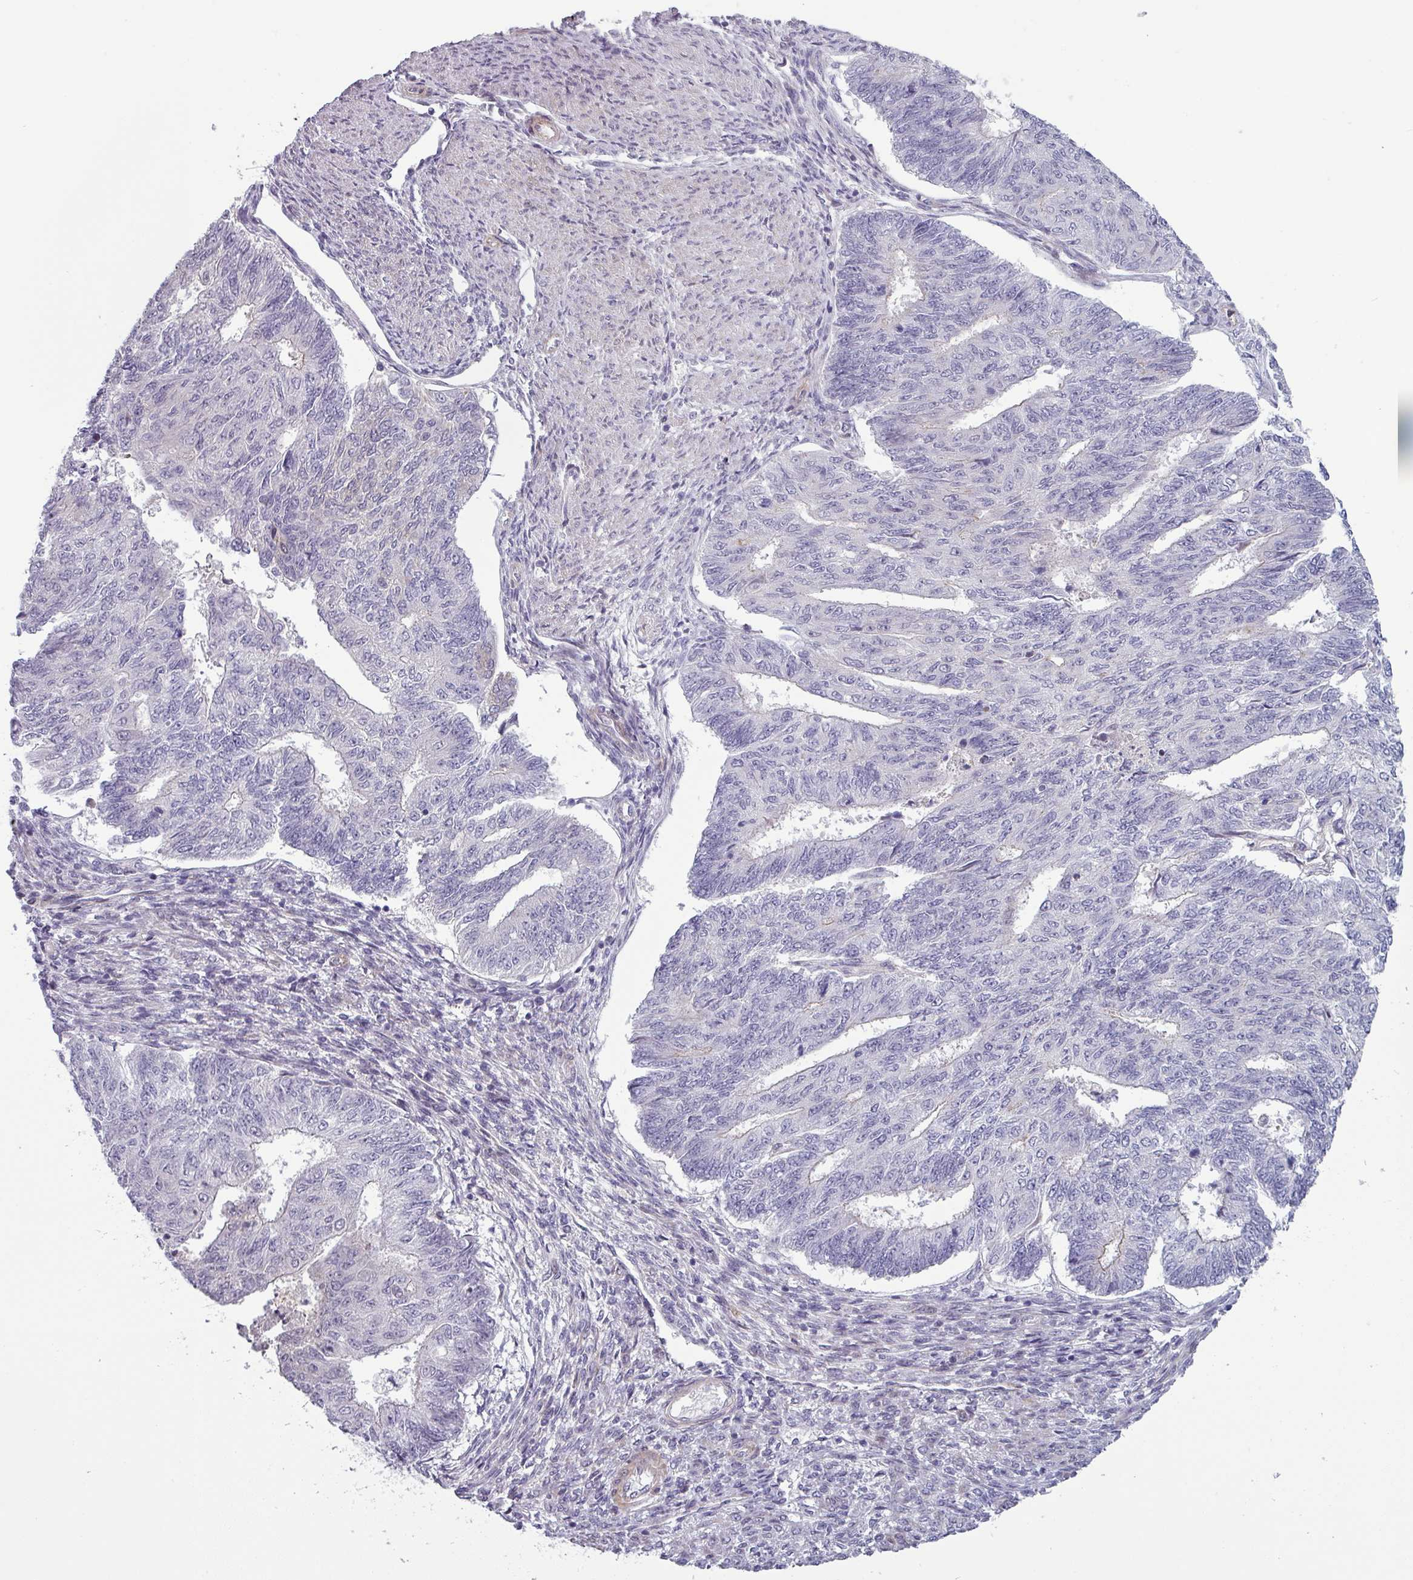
{"staining": {"intensity": "negative", "quantity": "none", "location": "none"}, "tissue": "endometrial cancer", "cell_type": "Tumor cells", "image_type": "cancer", "snomed": [{"axis": "morphology", "description": "Adenocarcinoma, NOS"}, {"axis": "topography", "description": "Endometrium"}], "caption": "Tumor cells show no significant positivity in endometrial cancer. (Immunohistochemistry, brightfield microscopy, high magnification).", "gene": "PRAMEF12", "patient": {"sex": "female", "age": 32}}